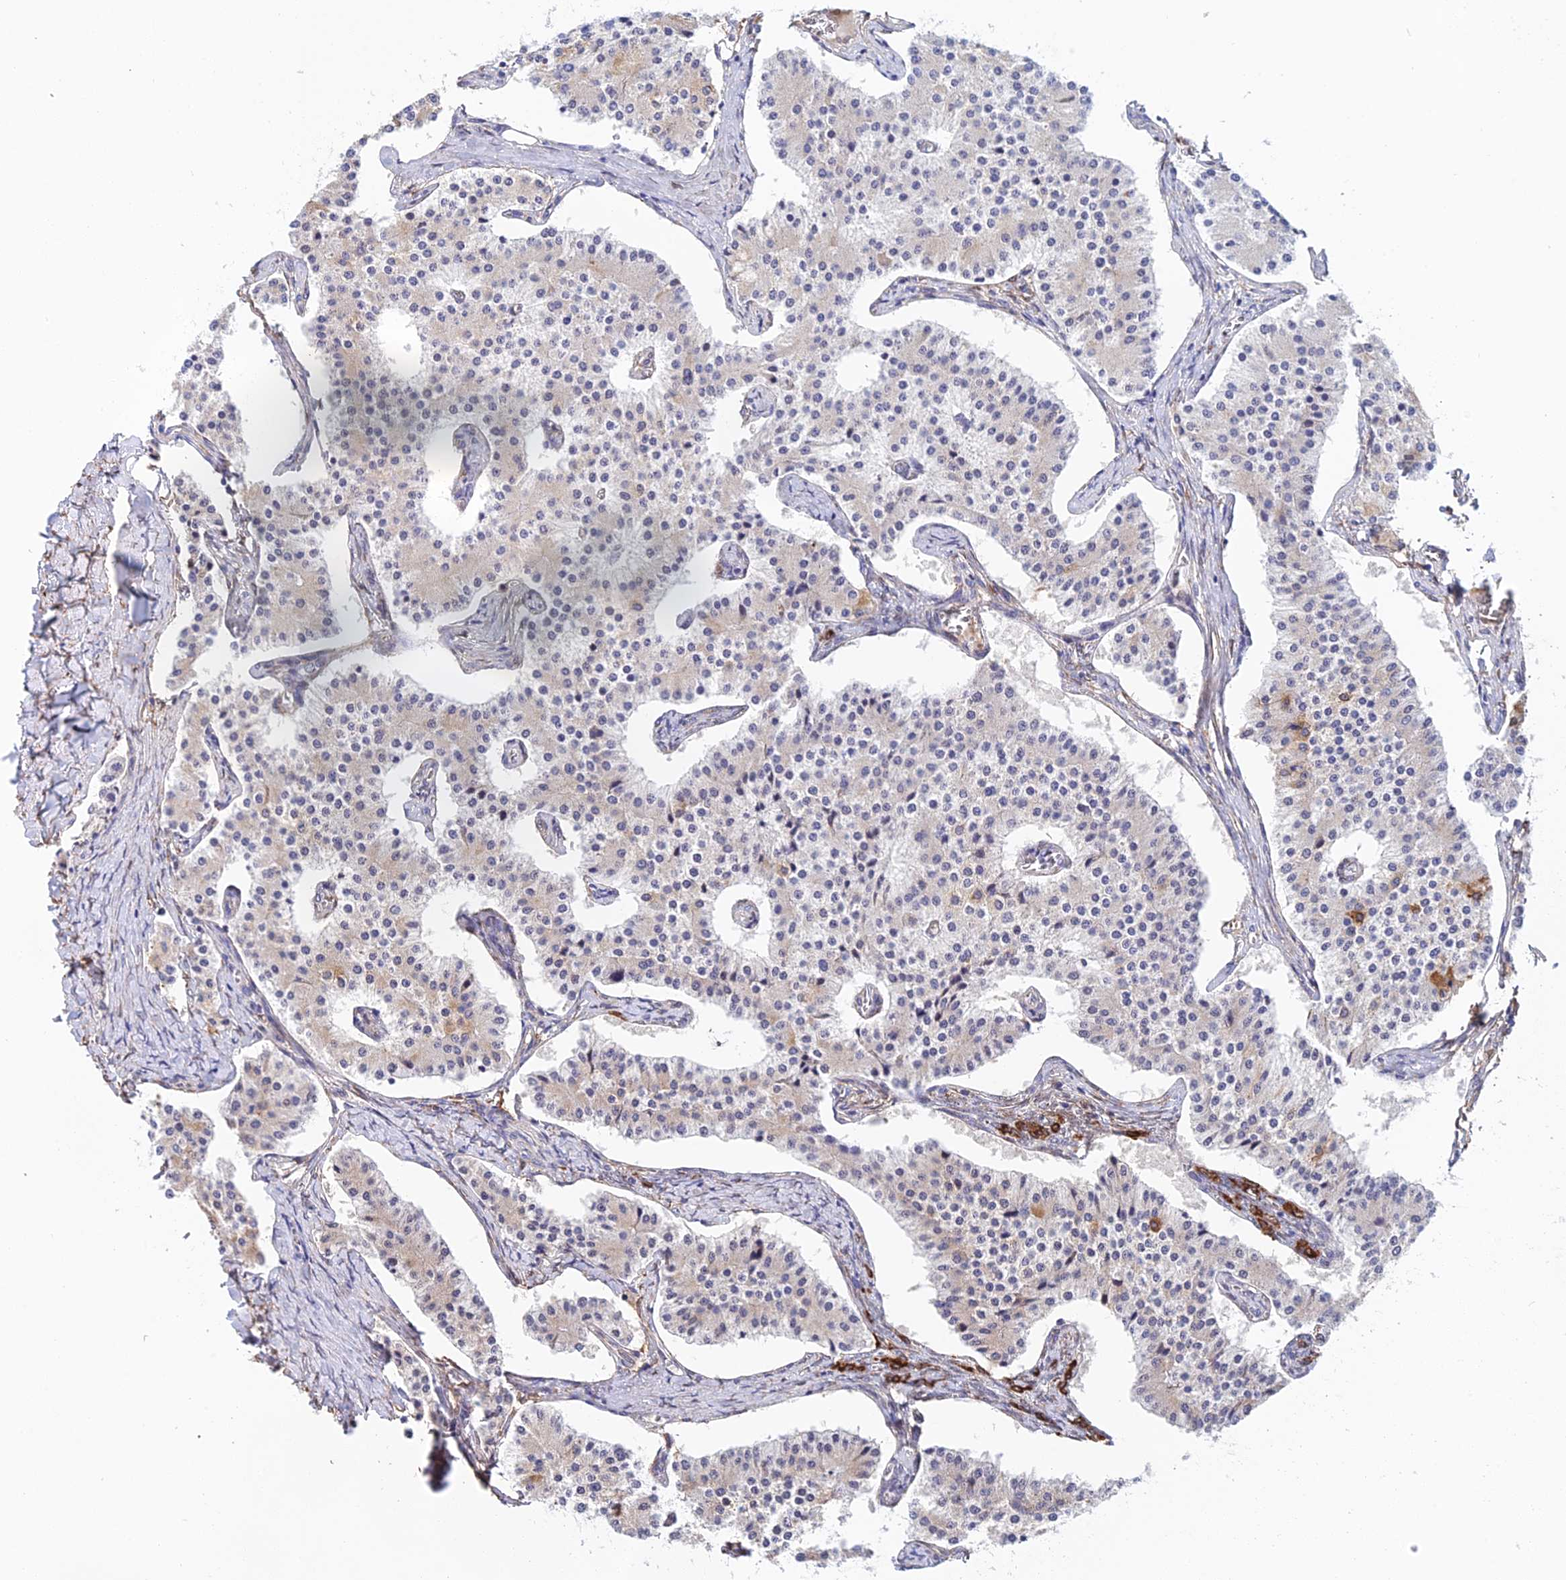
{"staining": {"intensity": "moderate", "quantity": "<25%", "location": "cytoplasmic/membranous"}, "tissue": "carcinoid", "cell_type": "Tumor cells", "image_type": "cancer", "snomed": [{"axis": "morphology", "description": "Carcinoid, malignant, NOS"}, {"axis": "topography", "description": "Colon"}], "caption": "Carcinoid was stained to show a protein in brown. There is low levels of moderate cytoplasmic/membranous positivity in about <25% of tumor cells.", "gene": "MXRA7", "patient": {"sex": "female", "age": 52}}